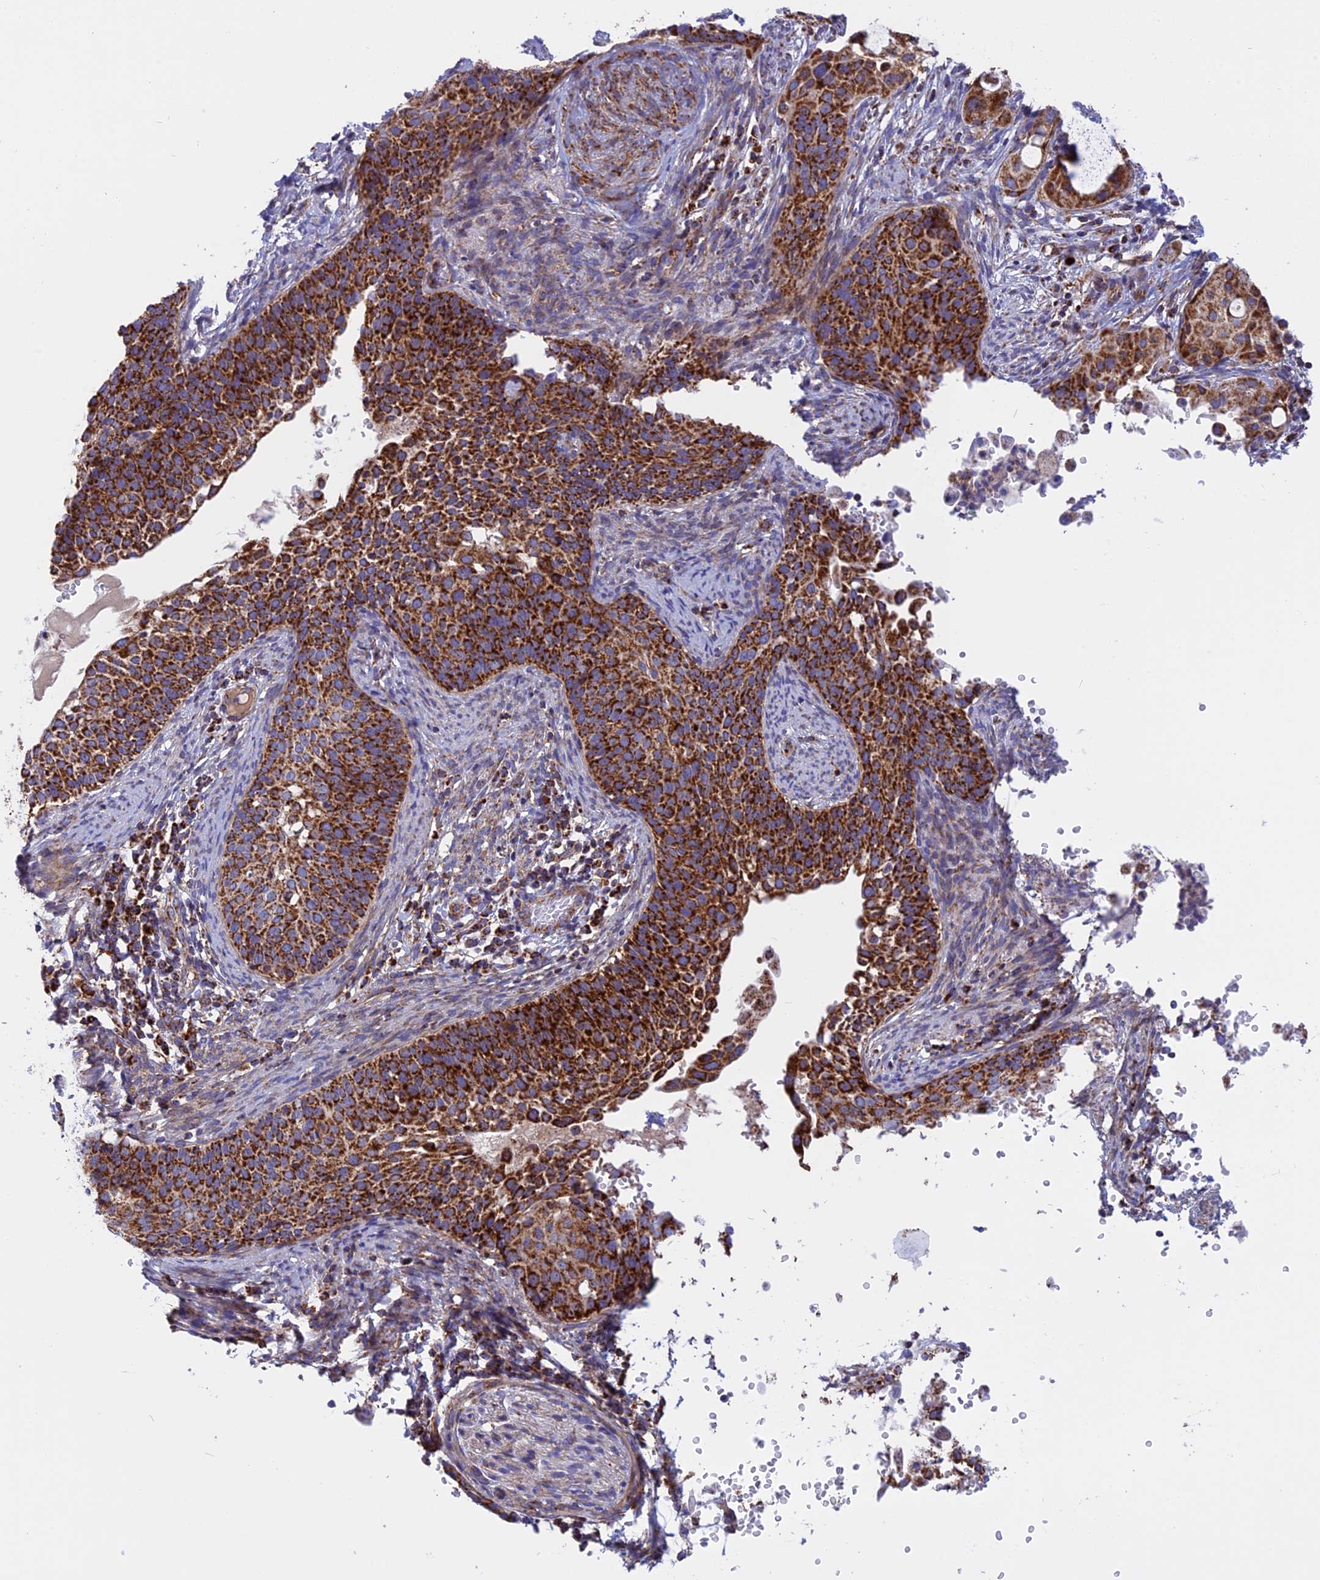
{"staining": {"intensity": "strong", "quantity": ">75%", "location": "cytoplasmic/membranous"}, "tissue": "cervical cancer", "cell_type": "Tumor cells", "image_type": "cancer", "snomed": [{"axis": "morphology", "description": "Squamous cell carcinoma, NOS"}, {"axis": "topography", "description": "Cervix"}], "caption": "High-magnification brightfield microscopy of squamous cell carcinoma (cervical) stained with DAB (brown) and counterstained with hematoxylin (blue). tumor cells exhibit strong cytoplasmic/membranous positivity is identified in approximately>75% of cells.", "gene": "UQCRB", "patient": {"sex": "female", "age": 44}}